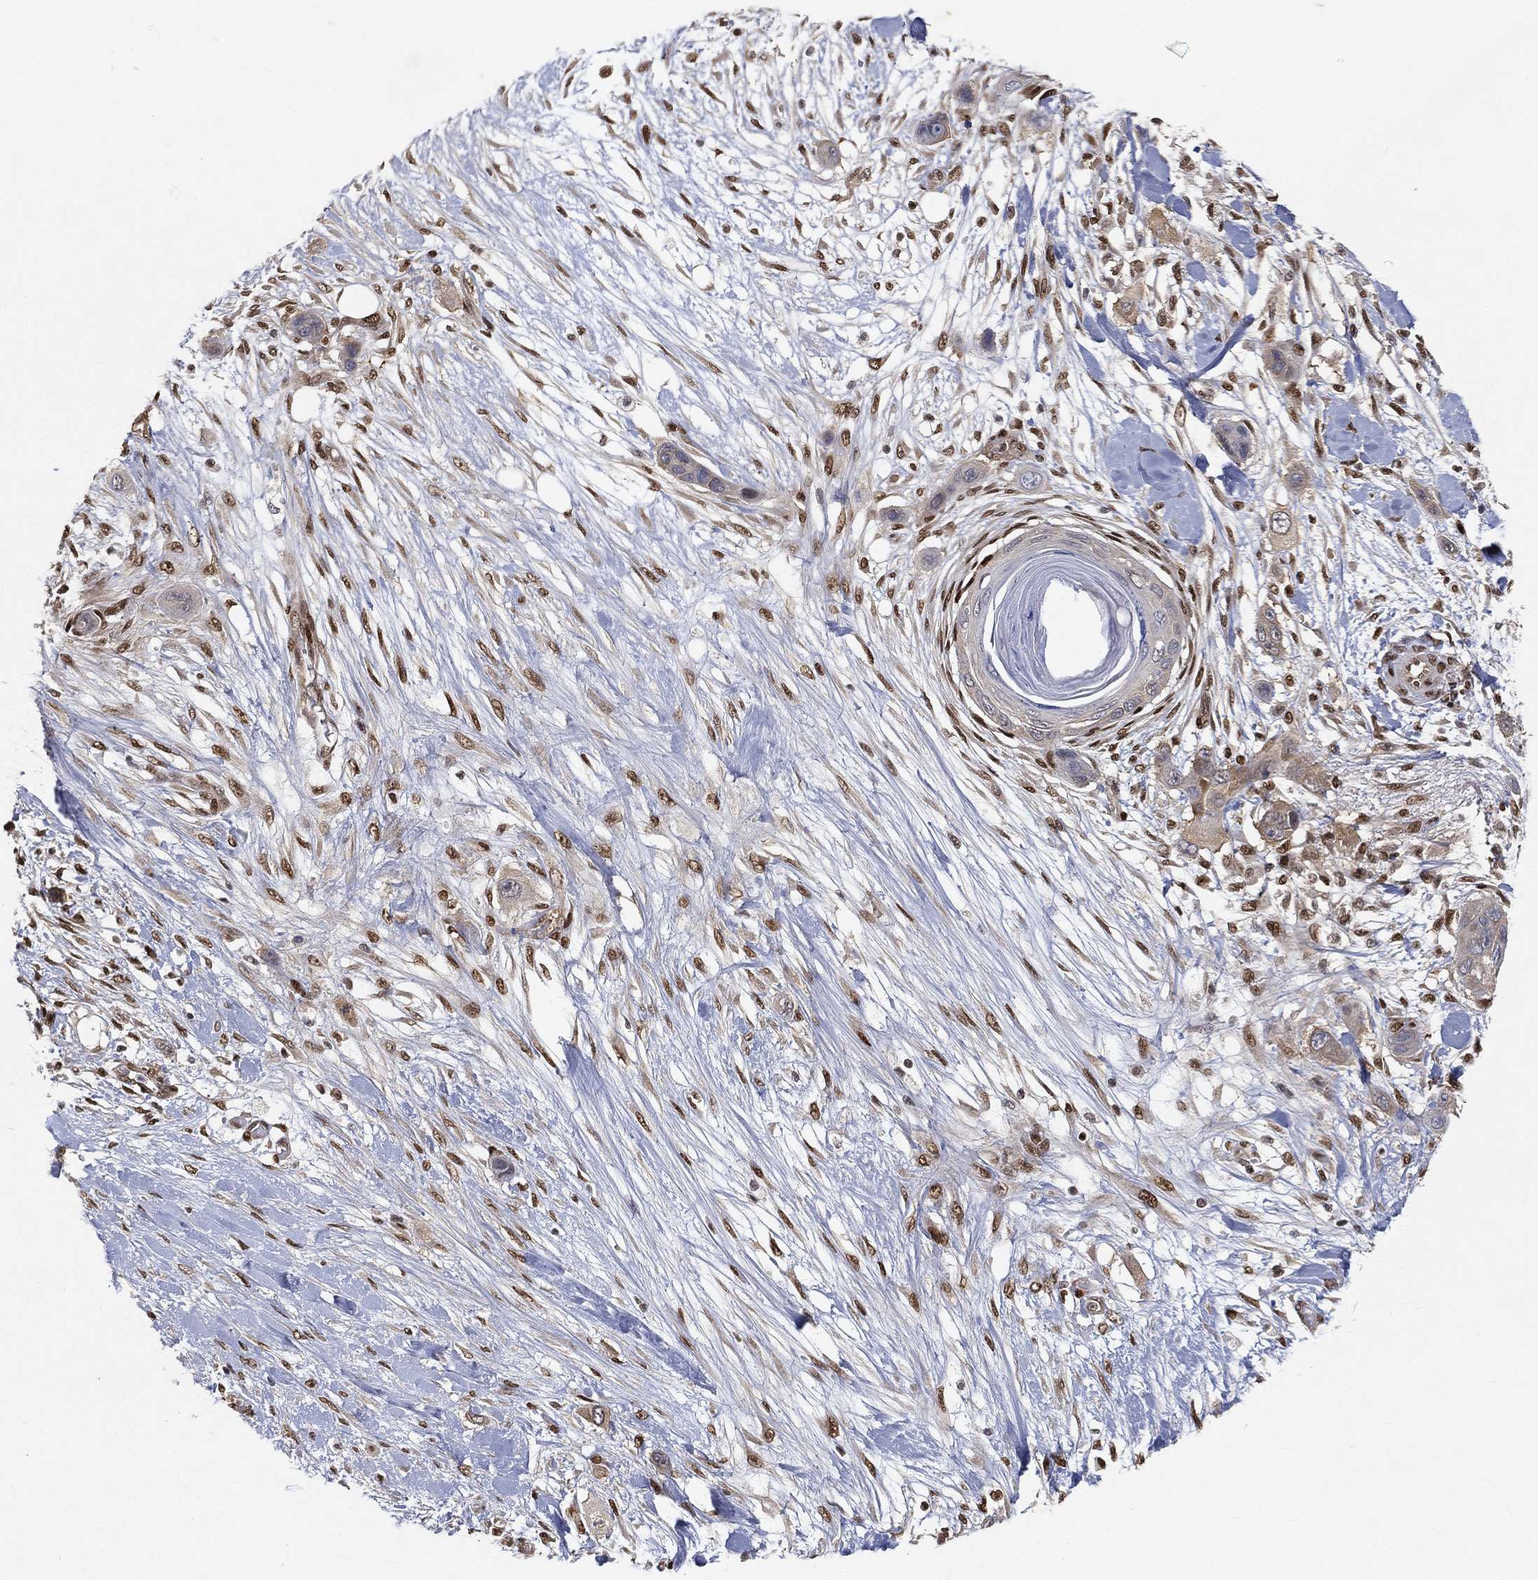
{"staining": {"intensity": "moderate", "quantity": "25%-75%", "location": "nuclear"}, "tissue": "skin cancer", "cell_type": "Tumor cells", "image_type": "cancer", "snomed": [{"axis": "morphology", "description": "Squamous cell carcinoma, NOS"}, {"axis": "topography", "description": "Skin"}], "caption": "Moderate nuclear expression for a protein is appreciated in approximately 25%-75% of tumor cells of skin cancer (squamous cell carcinoma) using immunohistochemistry (IHC).", "gene": "CRTC3", "patient": {"sex": "male", "age": 79}}